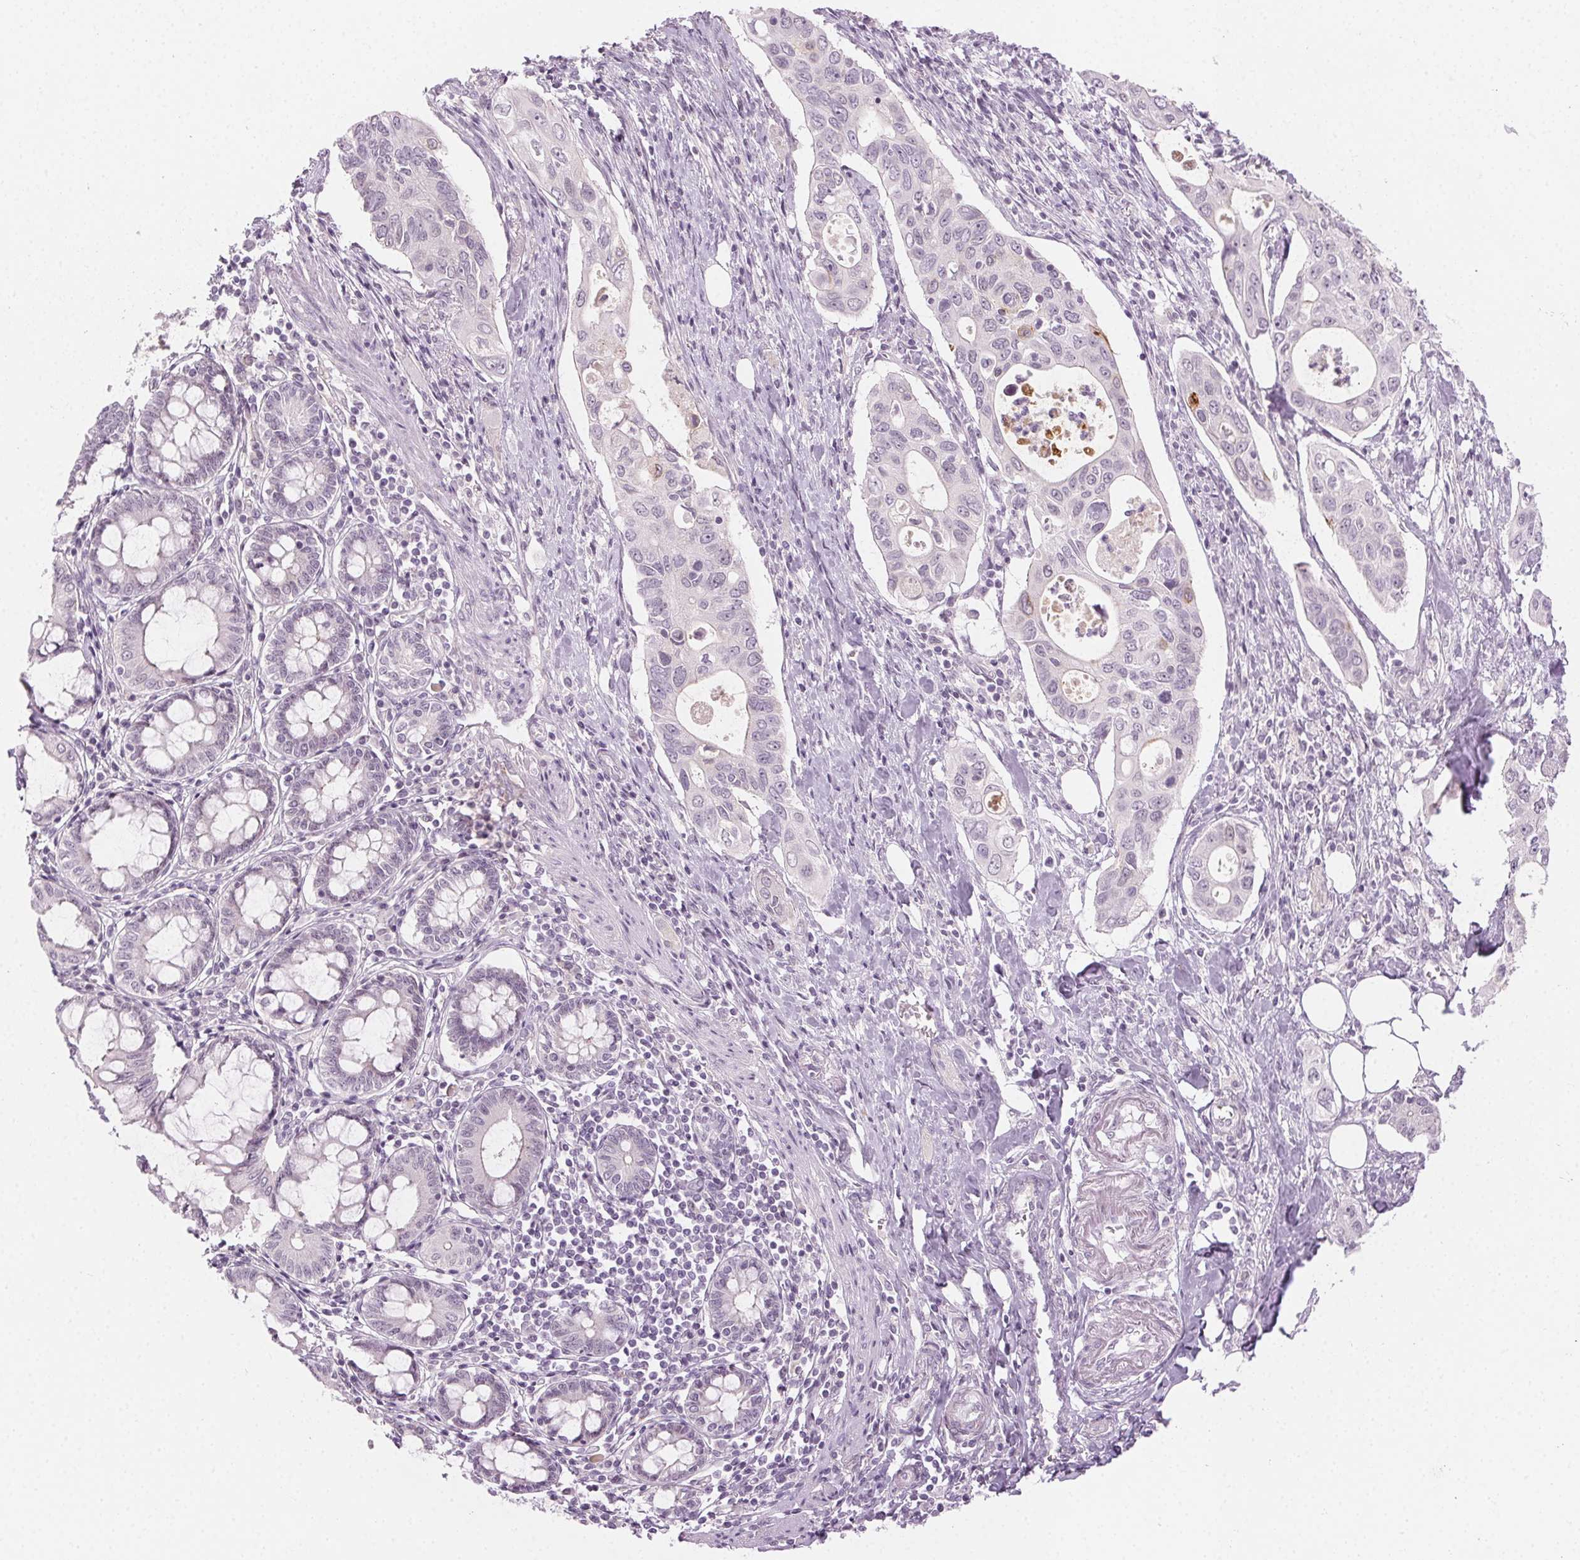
{"staining": {"intensity": "negative", "quantity": "none", "location": "none"}, "tissue": "pancreatic cancer", "cell_type": "Tumor cells", "image_type": "cancer", "snomed": [{"axis": "morphology", "description": "Adenocarcinoma, NOS"}, {"axis": "topography", "description": "Pancreas"}], "caption": "Pancreatic cancer (adenocarcinoma) was stained to show a protein in brown. There is no significant staining in tumor cells.", "gene": "HSF5", "patient": {"sex": "female", "age": 63}}